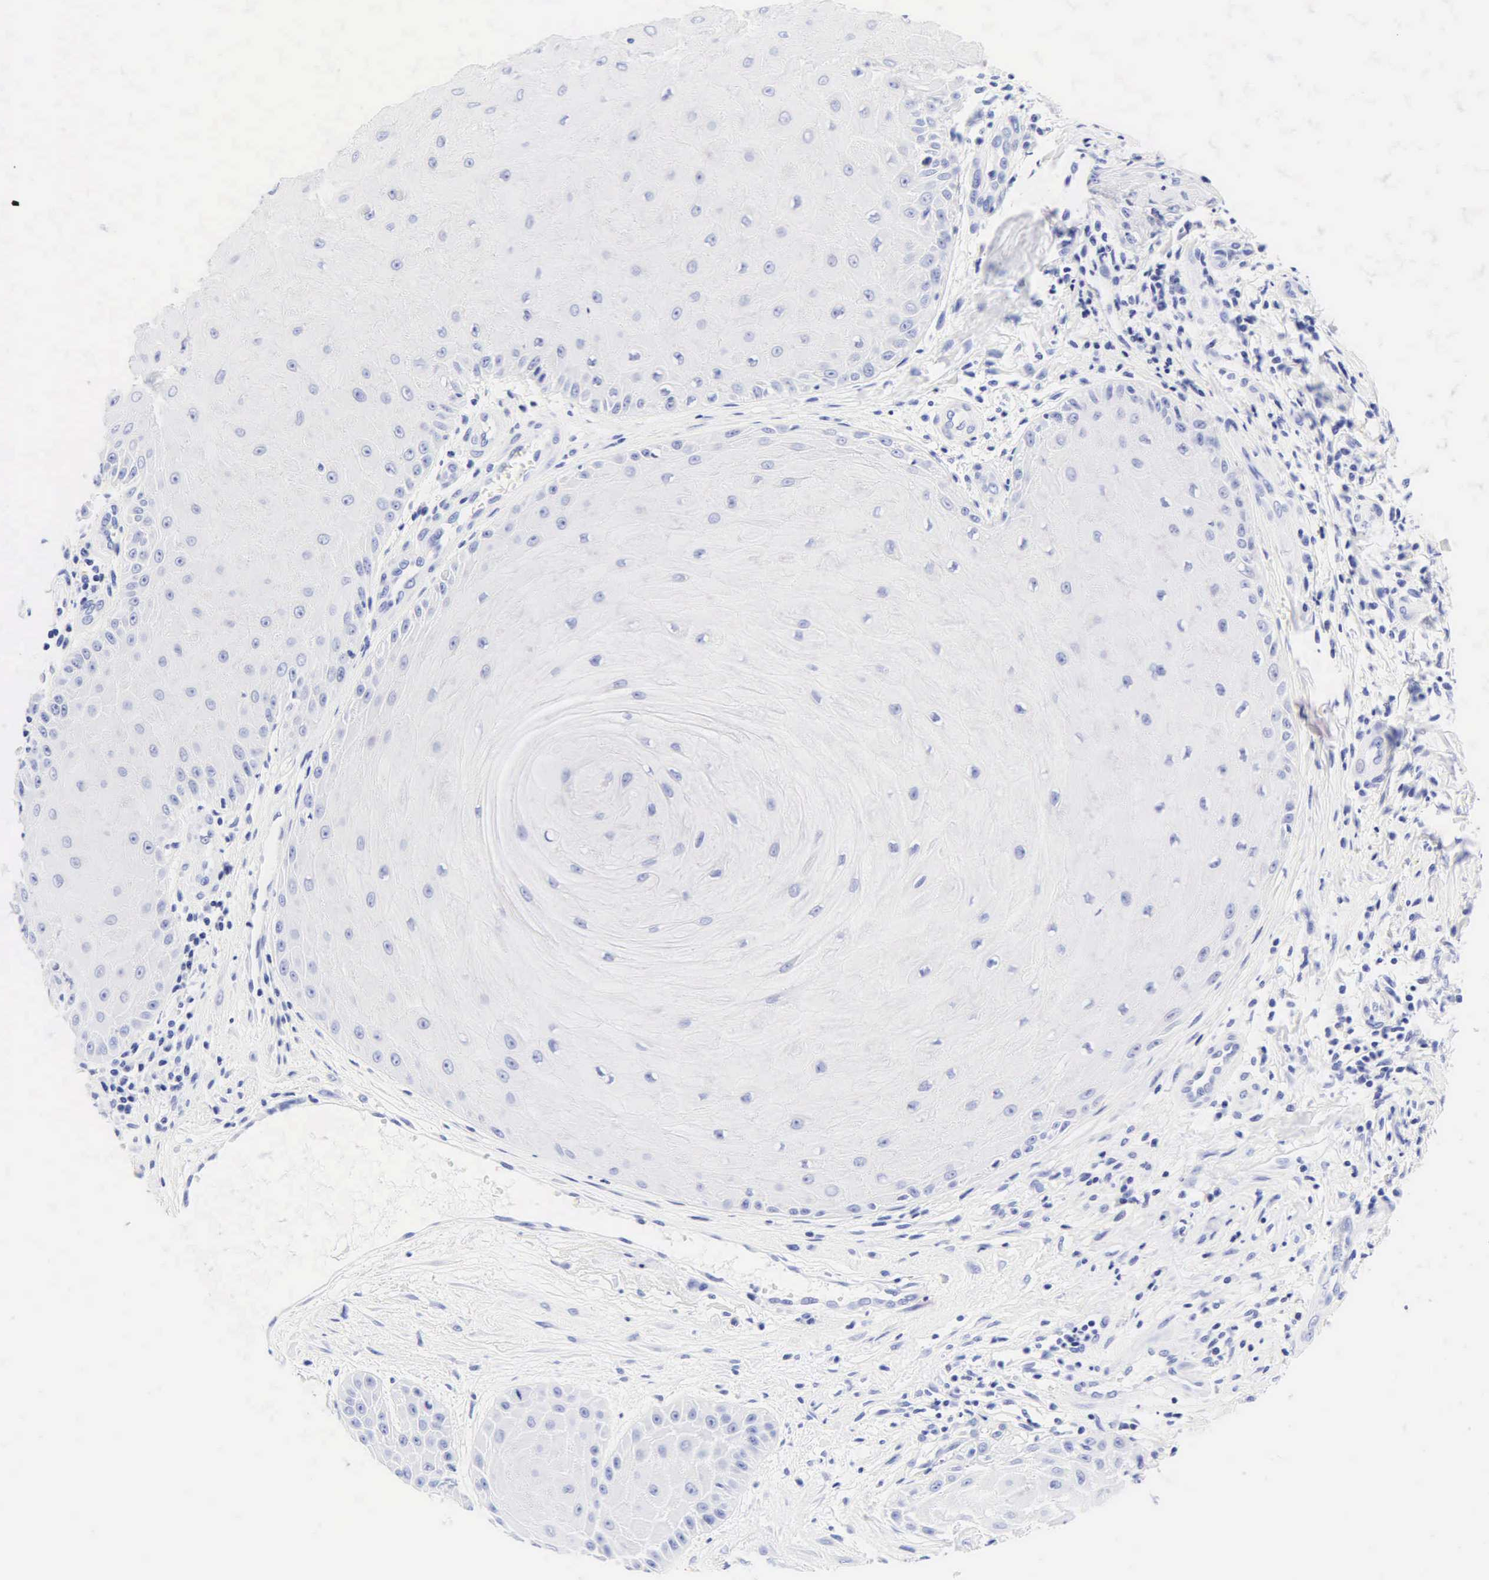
{"staining": {"intensity": "negative", "quantity": "none", "location": "none"}, "tissue": "skin cancer", "cell_type": "Tumor cells", "image_type": "cancer", "snomed": [{"axis": "morphology", "description": "Squamous cell carcinoma, NOS"}, {"axis": "topography", "description": "Skin"}], "caption": "Immunohistochemistry (IHC) image of neoplastic tissue: human skin squamous cell carcinoma stained with DAB (3,3'-diaminobenzidine) displays no significant protein positivity in tumor cells.", "gene": "KRT20", "patient": {"sex": "male", "age": 57}}